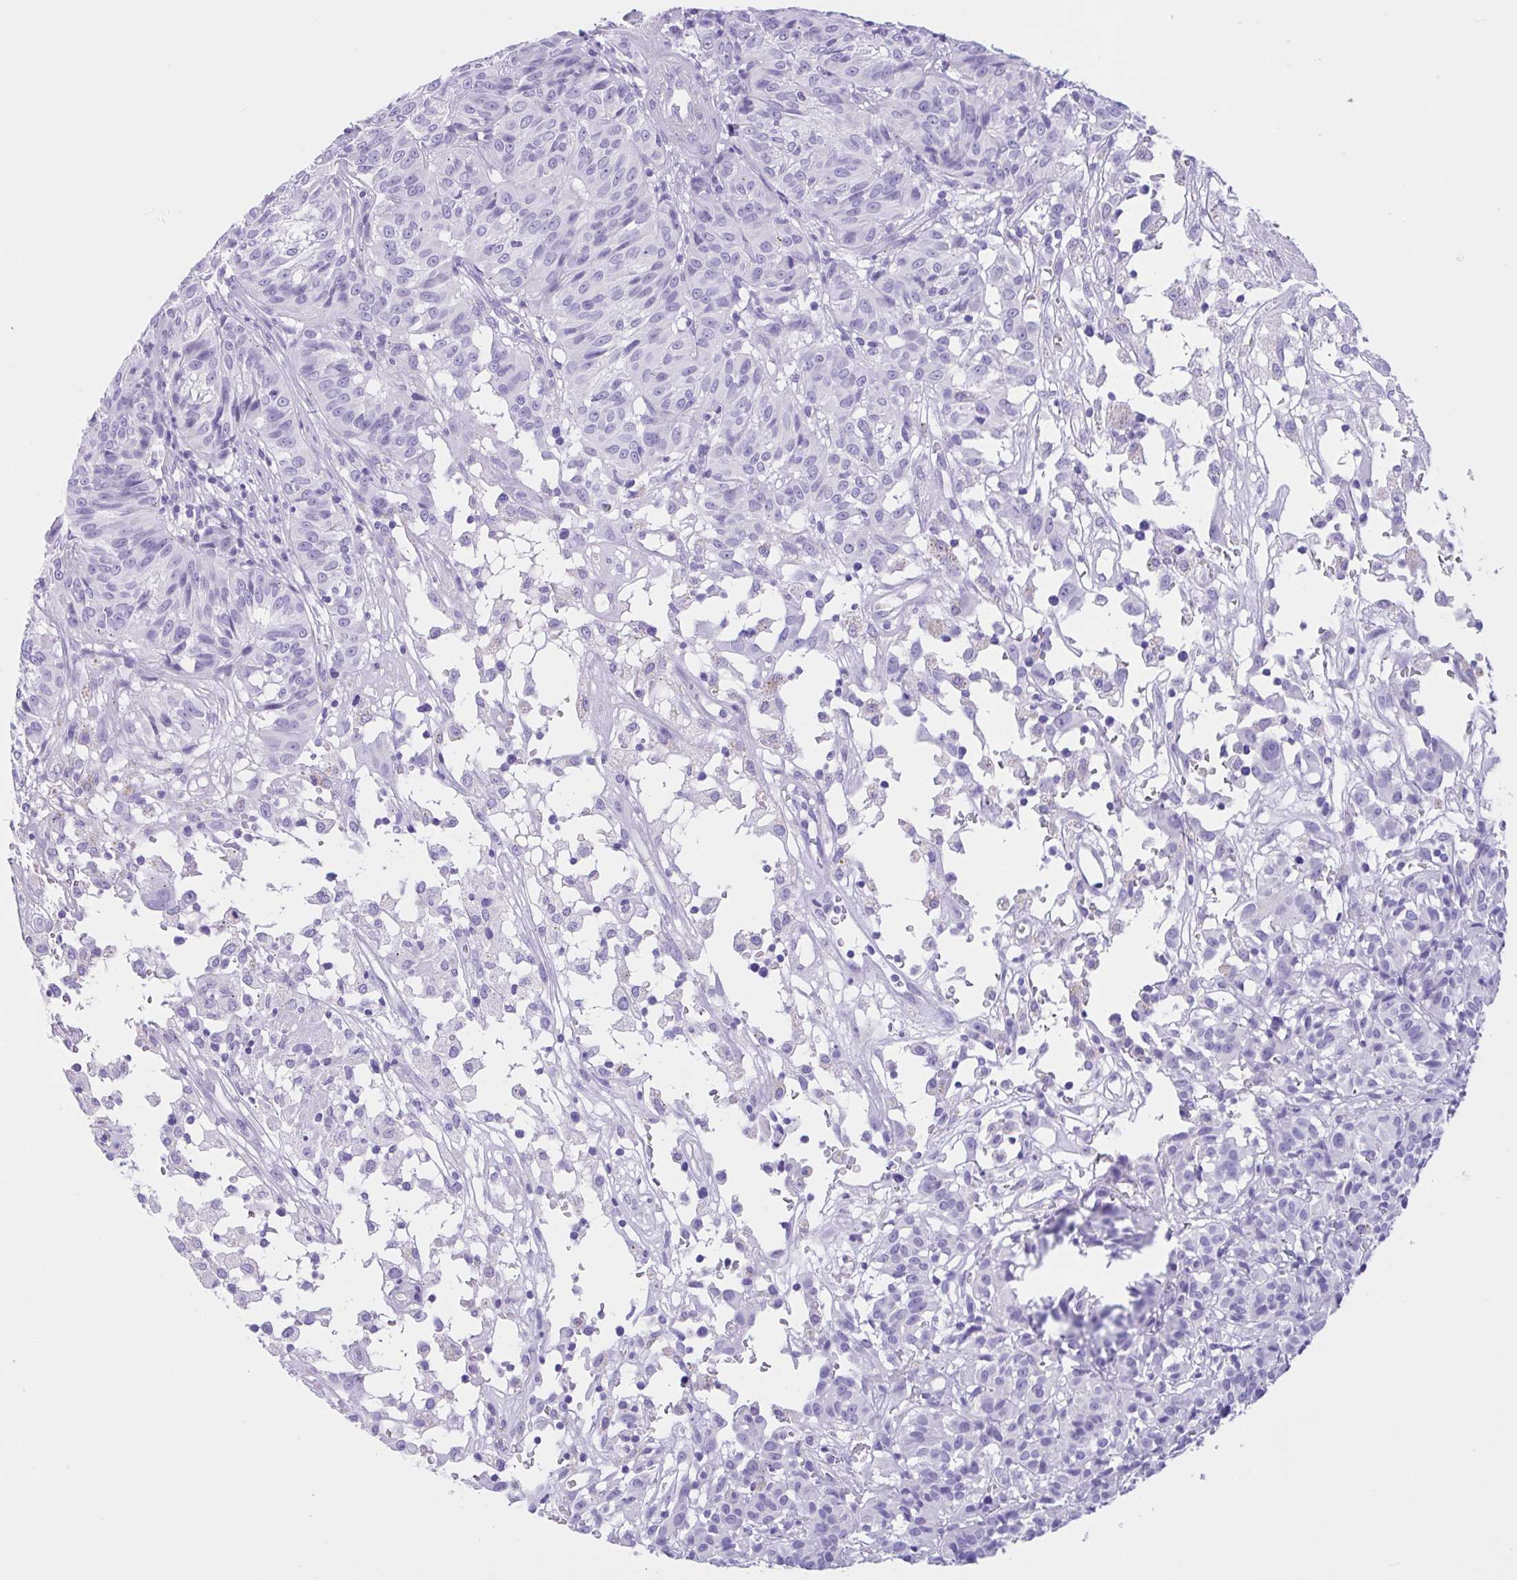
{"staining": {"intensity": "negative", "quantity": "none", "location": "none"}, "tissue": "melanoma", "cell_type": "Tumor cells", "image_type": "cancer", "snomed": [{"axis": "morphology", "description": "Malignant melanoma, NOS"}, {"axis": "topography", "description": "Skin"}], "caption": "Immunohistochemistry photomicrograph of neoplastic tissue: human melanoma stained with DAB (3,3'-diaminobenzidine) reveals no significant protein expression in tumor cells.", "gene": "IAPP", "patient": {"sex": "female", "age": 72}}